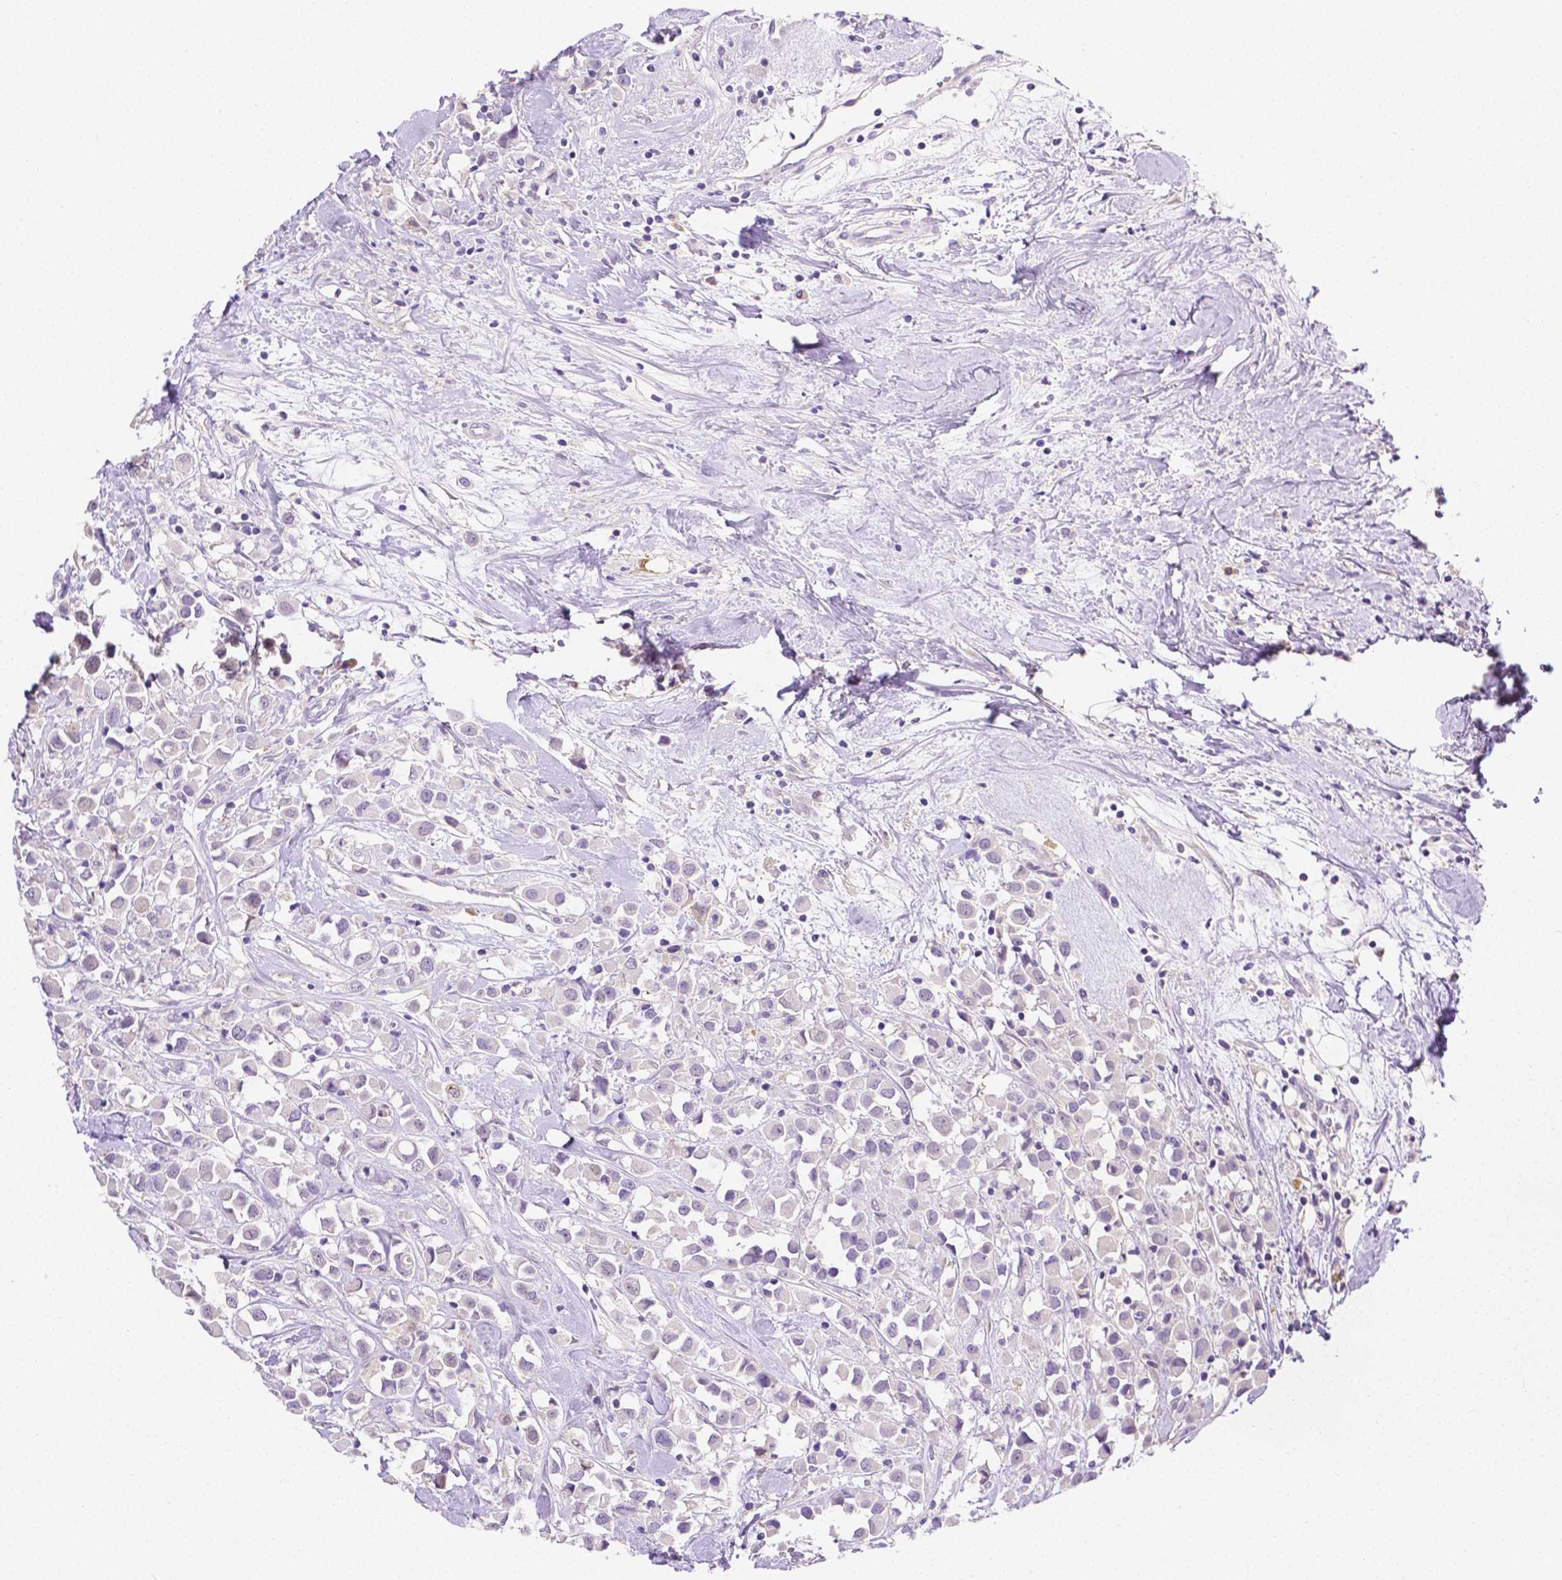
{"staining": {"intensity": "negative", "quantity": "none", "location": "none"}, "tissue": "breast cancer", "cell_type": "Tumor cells", "image_type": "cancer", "snomed": [{"axis": "morphology", "description": "Duct carcinoma"}, {"axis": "topography", "description": "Breast"}], "caption": "Immunohistochemistry (IHC) of human breast cancer demonstrates no expression in tumor cells.", "gene": "NXPH2", "patient": {"sex": "female", "age": 61}}